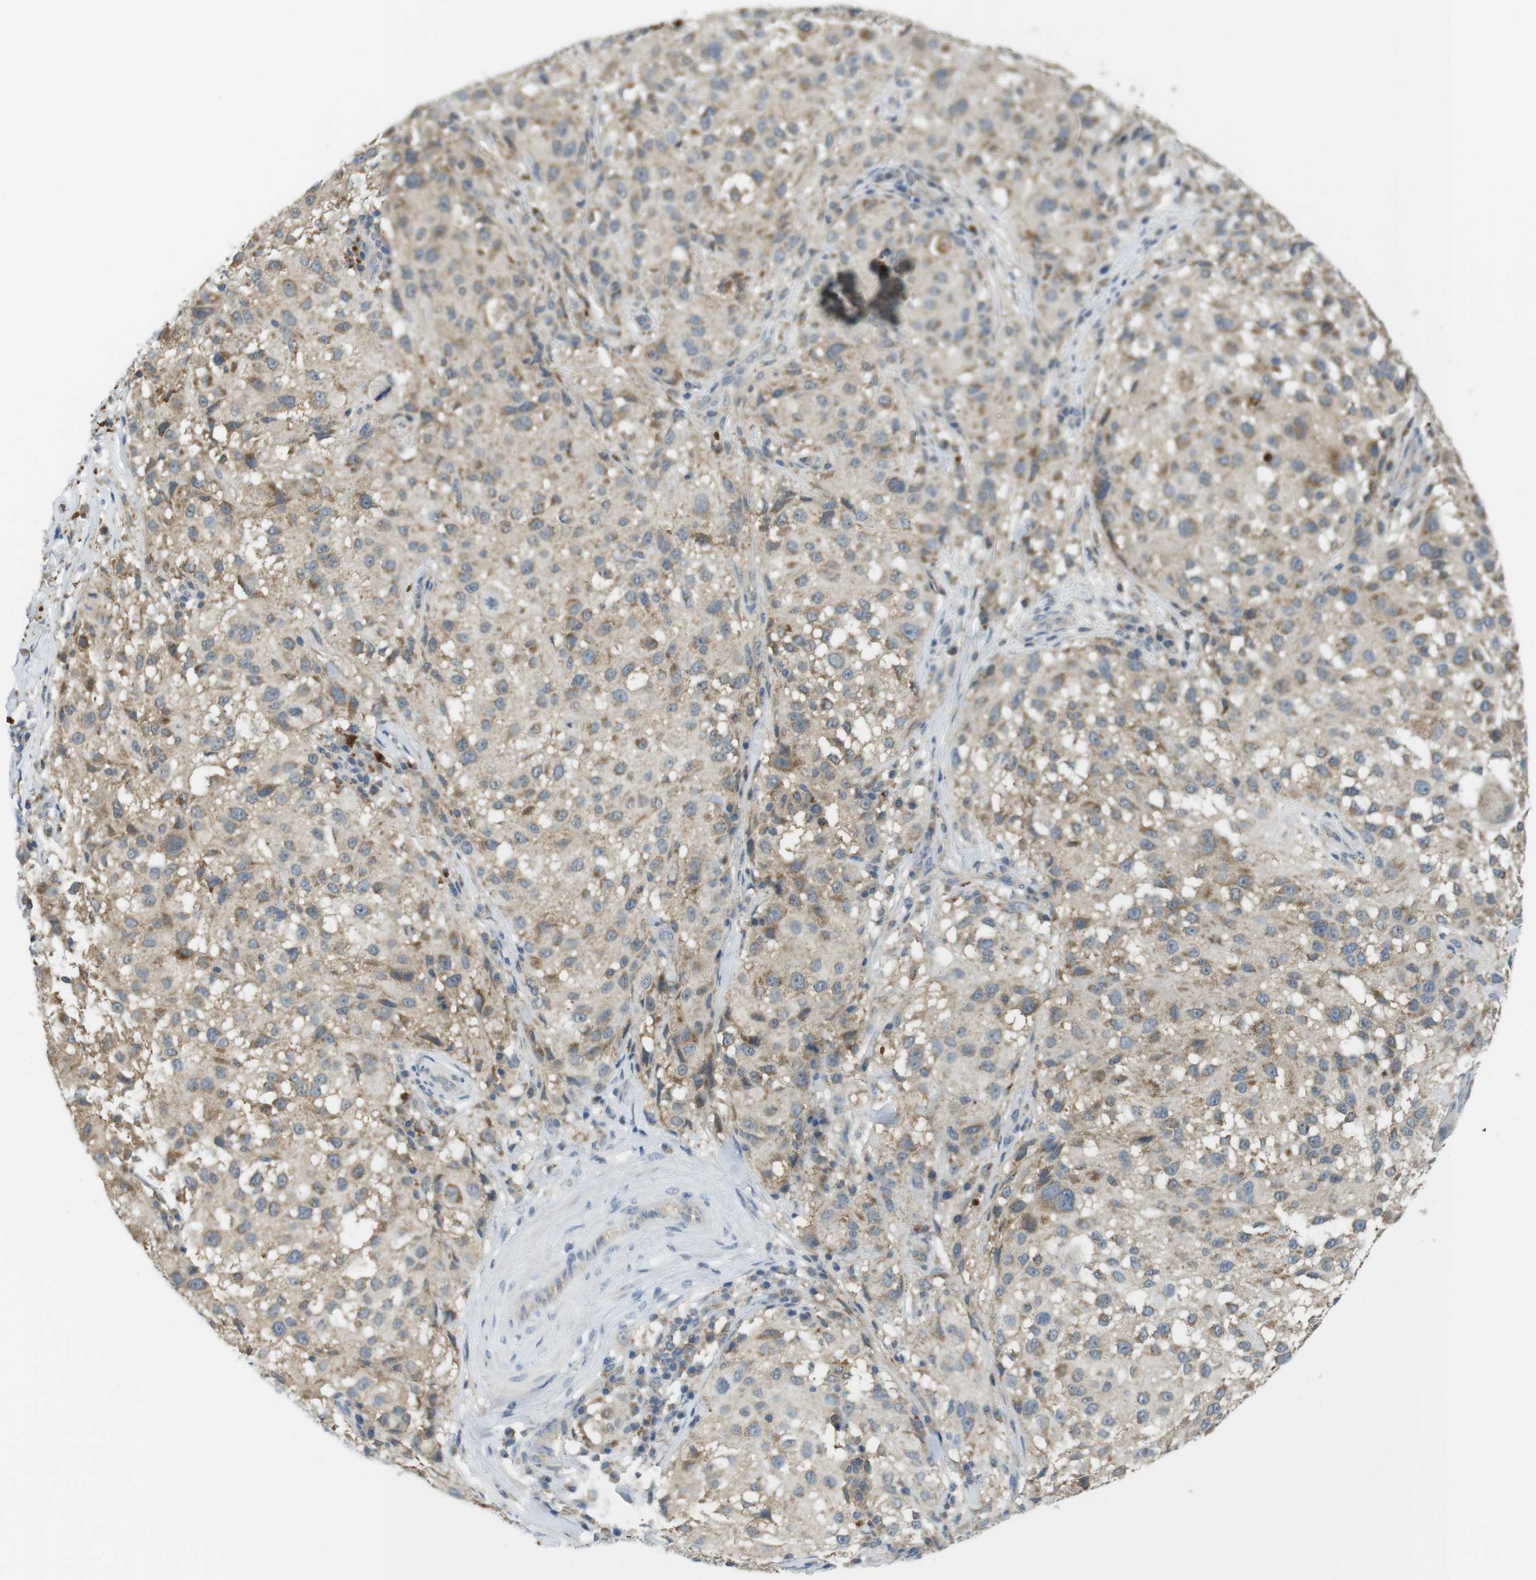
{"staining": {"intensity": "weak", "quantity": ">75%", "location": "cytoplasmic/membranous"}, "tissue": "melanoma", "cell_type": "Tumor cells", "image_type": "cancer", "snomed": [{"axis": "morphology", "description": "Necrosis, NOS"}, {"axis": "morphology", "description": "Malignant melanoma, NOS"}, {"axis": "topography", "description": "Skin"}], "caption": "The image displays immunohistochemical staining of melanoma. There is weak cytoplasmic/membranous positivity is seen in approximately >75% of tumor cells.", "gene": "BRI3BP", "patient": {"sex": "female", "age": 87}}